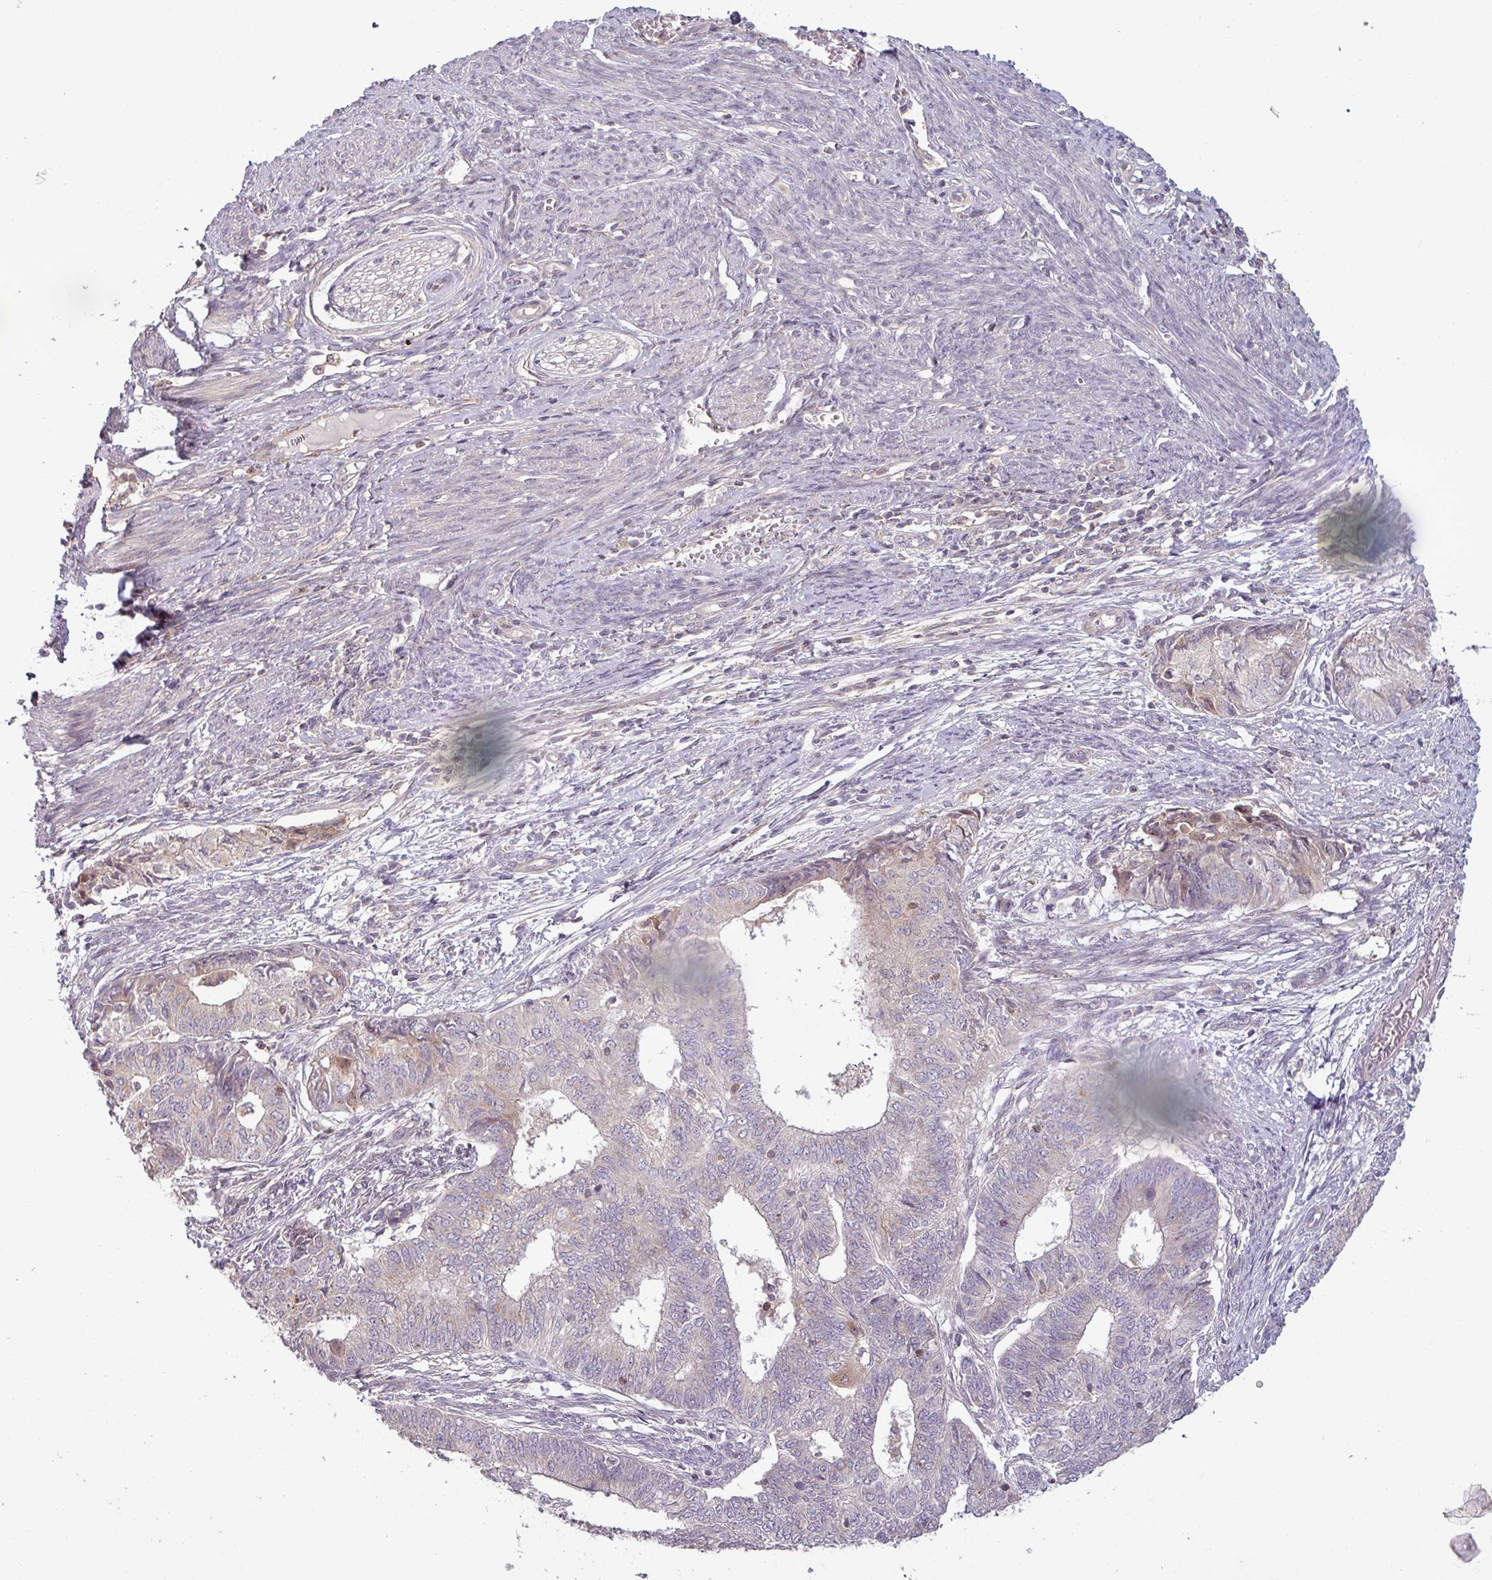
{"staining": {"intensity": "negative", "quantity": "none", "location": "none"}, "tissue": "endometrial cancer", "cell_type": "Tumor cells", "image_type": "cancer", "snomed": [{"axis": "morphology", "description": "Adenocarcinoma, NOS"}, {"axis": "topography", "description": "Endometrium"}], "caption": "Immunohistochemistry photomicrograph of neoplastic tissue: human endometrial cancer (adenocarcinoma) stained with DAB demonstrates no significant protein positivity in tumor cells. (DAB (3,3'-diaminobenzidine) IHC, high magnification).", "gene": "NIN", "patient": {"sex": "female", "age": 62}}